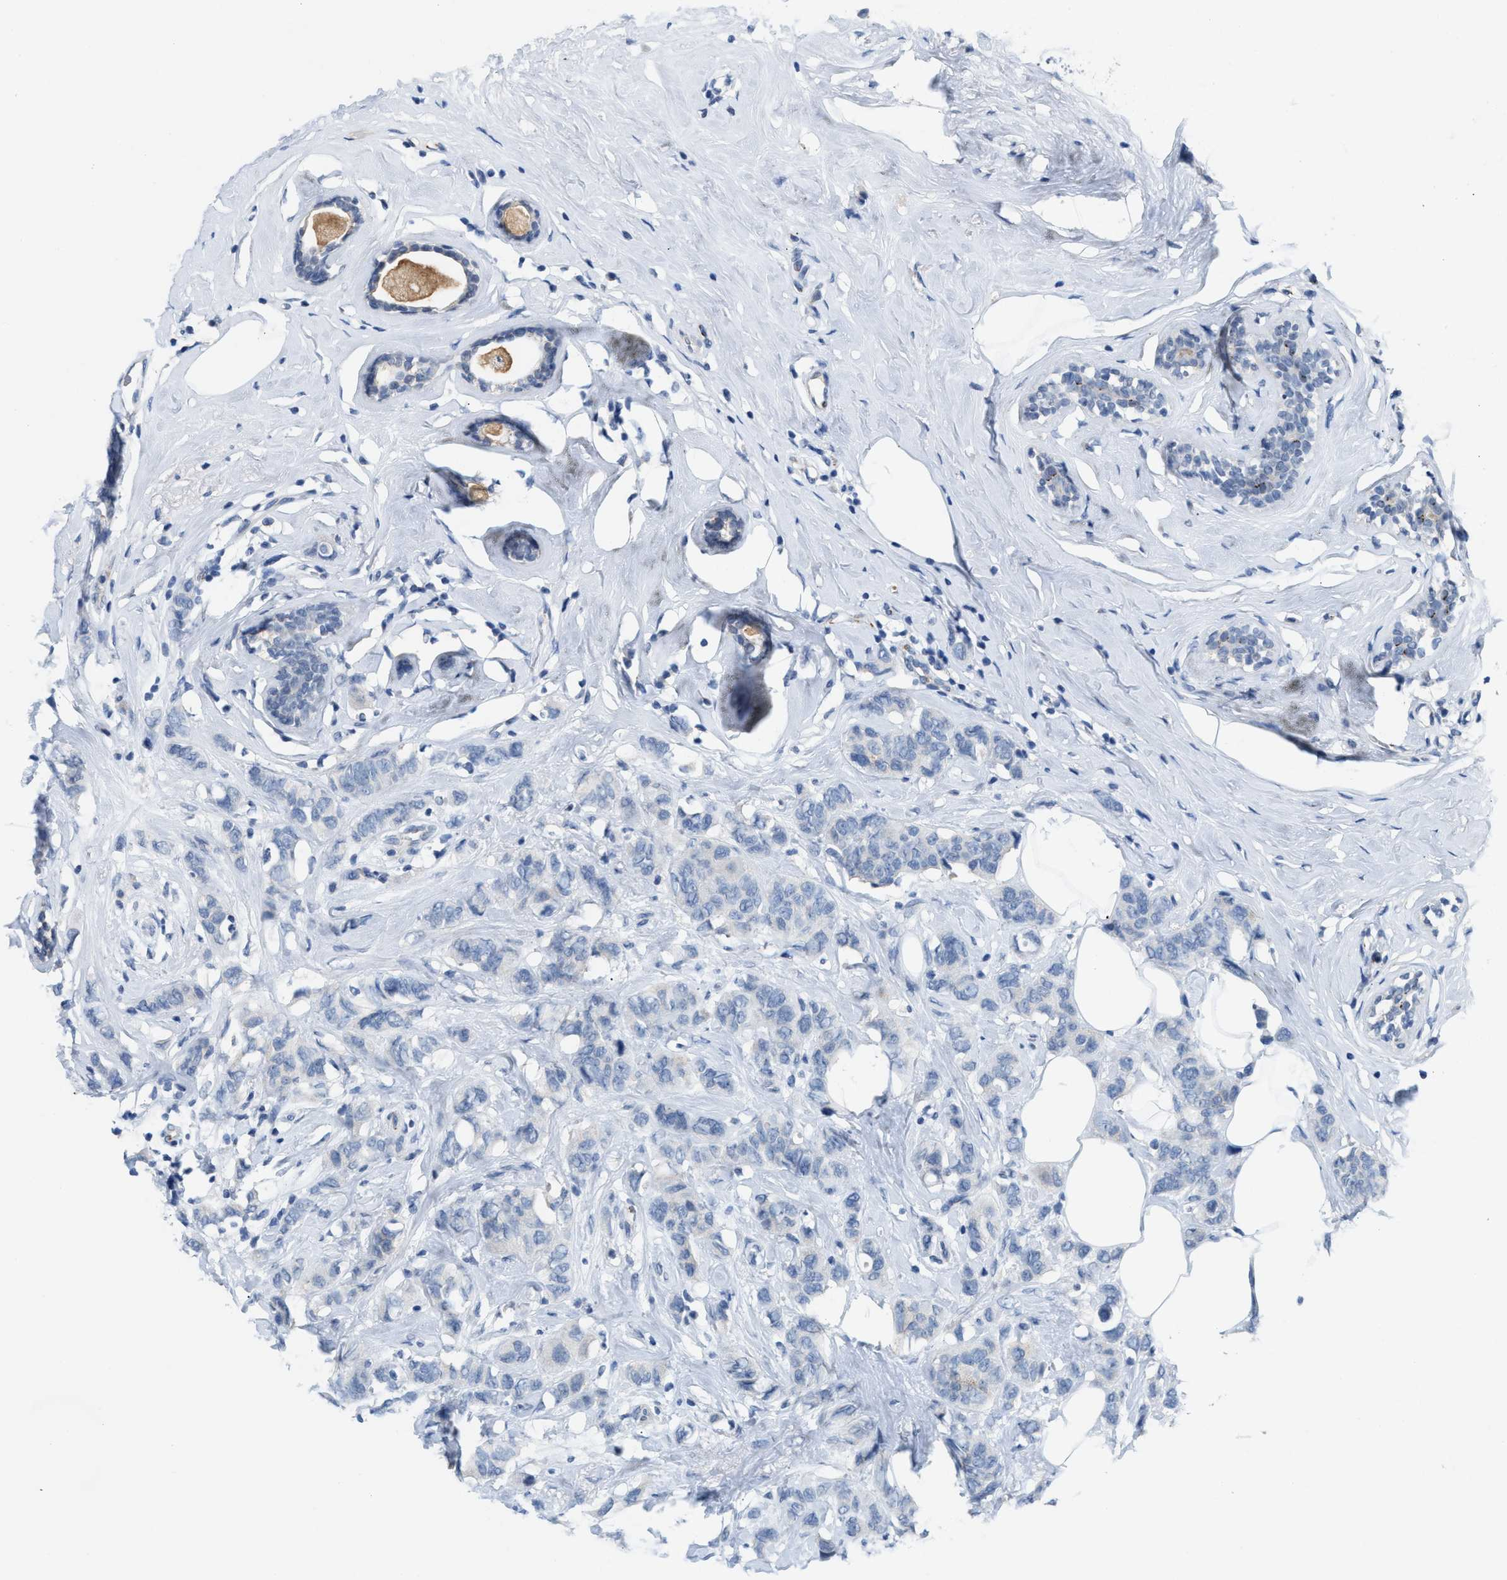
{"staining": {"intensity": "negative", "quantity": "none", "location": "none"}, "tissue": "breast cancer", "cell_type": "Tumor cells", "image_type": "cancer", "snomed": [{"axis": "morphology", "description": "Normal tissue, NOS"}, {"axis": "morphology", "description": "Duct carcinoma"}, {"axis": "topography", "description": "Breast"}], "caption": "There is no significant staining in tumor cells of invasive ductal carcinoma (breast).", "gene": "SLC5A5", "patient": {"sex": "female", "age": 50}}